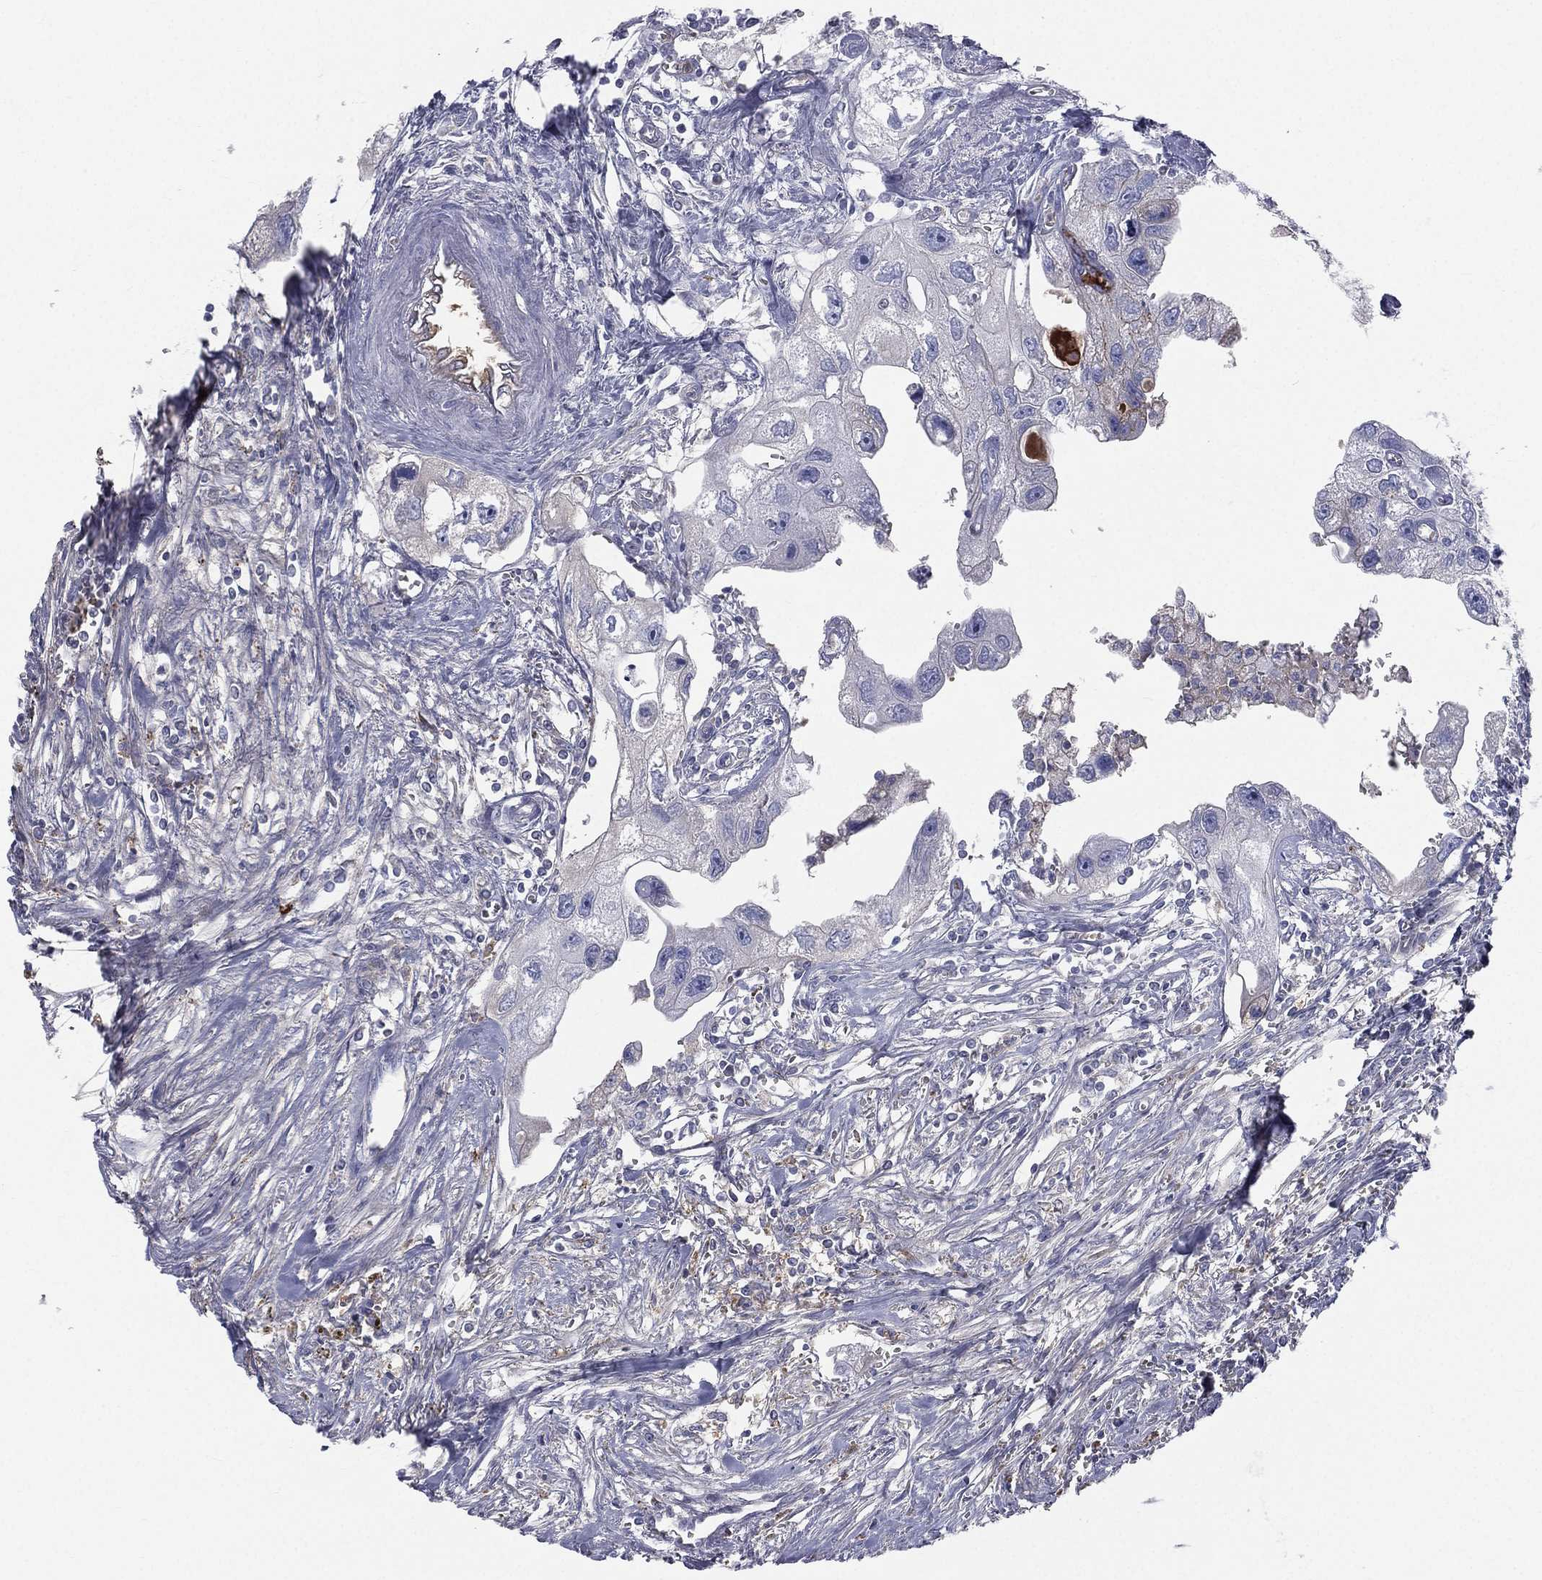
{"staining": {"intensity": "negative", "quantity": "none", "location": "none"}, "tissue": "urothelial cancer", "cell_type": "Tumor cells", "image_type": "cancer", "snomed": [{"axis": "morphology", "description": "Urothelial carcinoma, High grade"}, {"axis": "topography", "description": "Urinary bladder"}], "caption": "Micrograph shows no significant protein staining in tumor cells of urothelial carcinoma (high-grade). Nuclei are stained in blue.", "gene": "HP", "patient": {"sex": "male", "age": 59}}